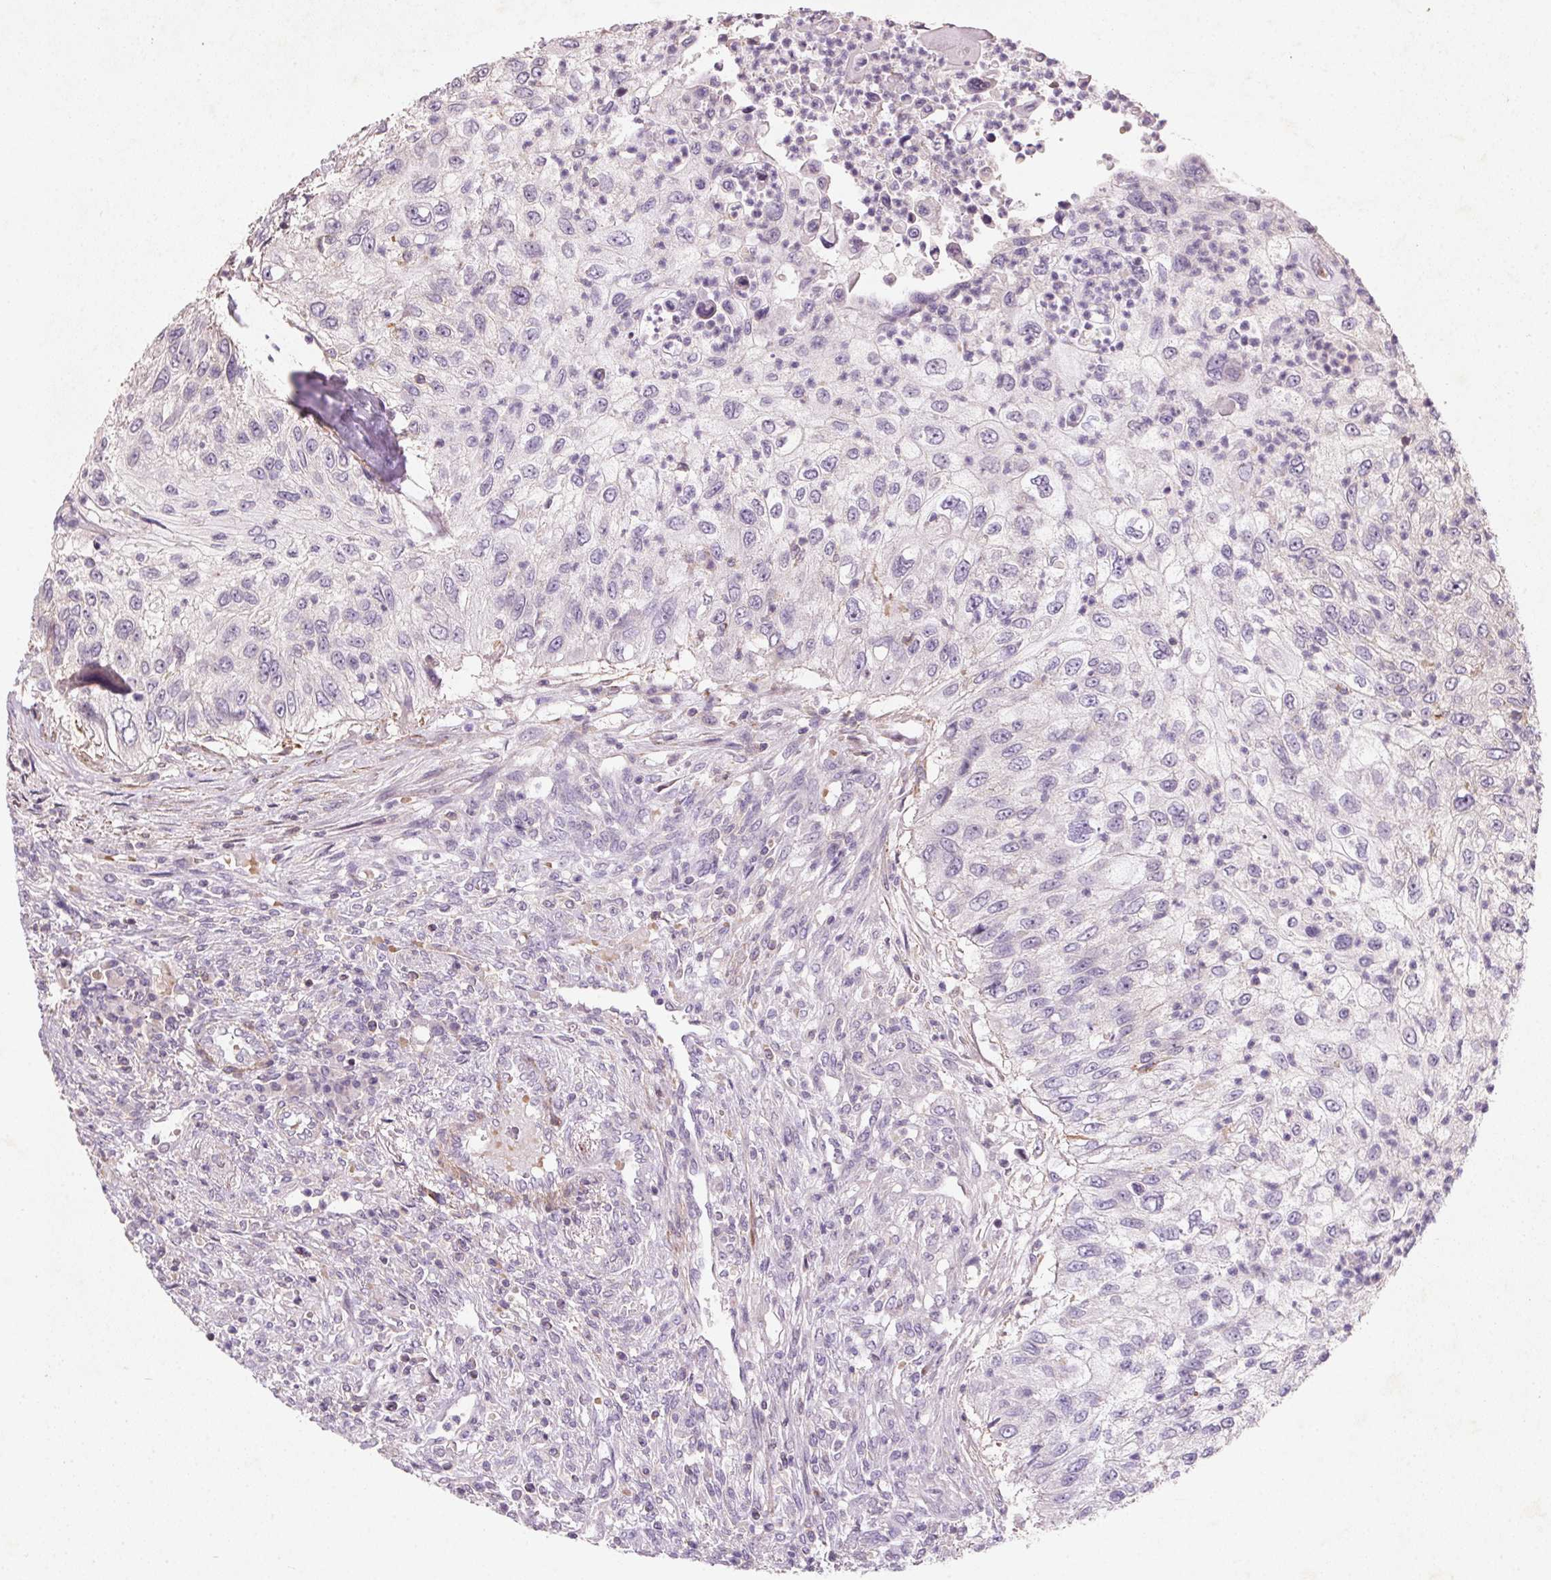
{"staining": {"intensity": "negative", "quantity": "none", "location": "none"}, "tissue": "urothelial cancer", "cell_type": "Tumor cells", "image_type": "cancer", "snomed": [{"axis": "morphology", "description": "Urothelial carcinoma, High grade"}, {"axis": "topography", "description": "Urinary bladder"}], "caption": "High power microscopy micrograph of an immunohistochemistry photomicrograph of urothelial cancer, revealing no significant expression in tumor cells.", "gene": "KCNK15", "patient": {"sex": "female", "age": 60}}